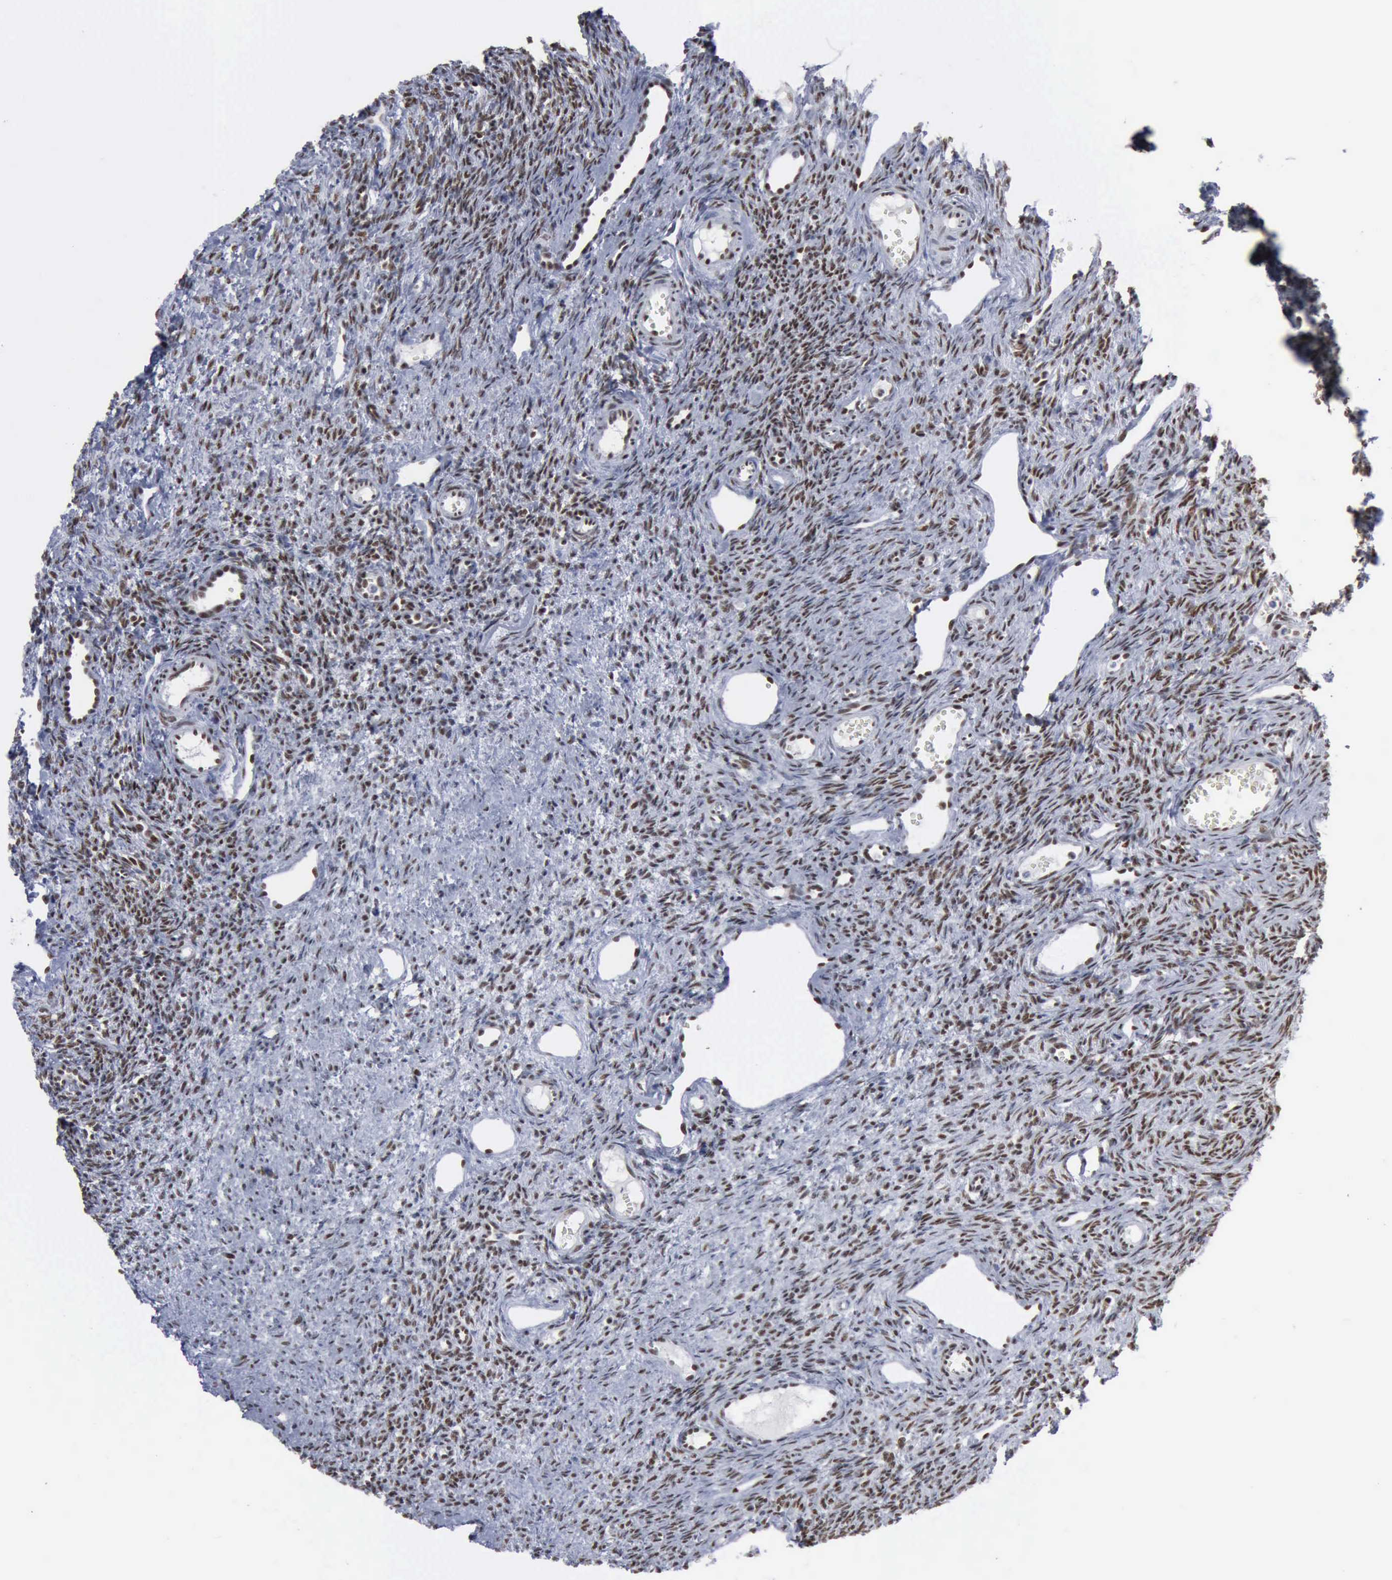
{"staining": {"intensity": "moderate", "quantity": ">75%", "location": "nuclear"}, "tissue": "ovary", "cell_type": "Follicle cells", "image_type": "normal", "snomed": [{"axis": "morphology", "description": "Normal tissue, NOS"}, {"axis": "topography", "description": "Ovary"}], "caption": "This is a photomicrograph of immunohistochemistry staining of normal ovary, which shows moderate staining in the nuclear of follicle cells.", "gene": "XPA", "patient": {"sex": "female", "age": 33}}